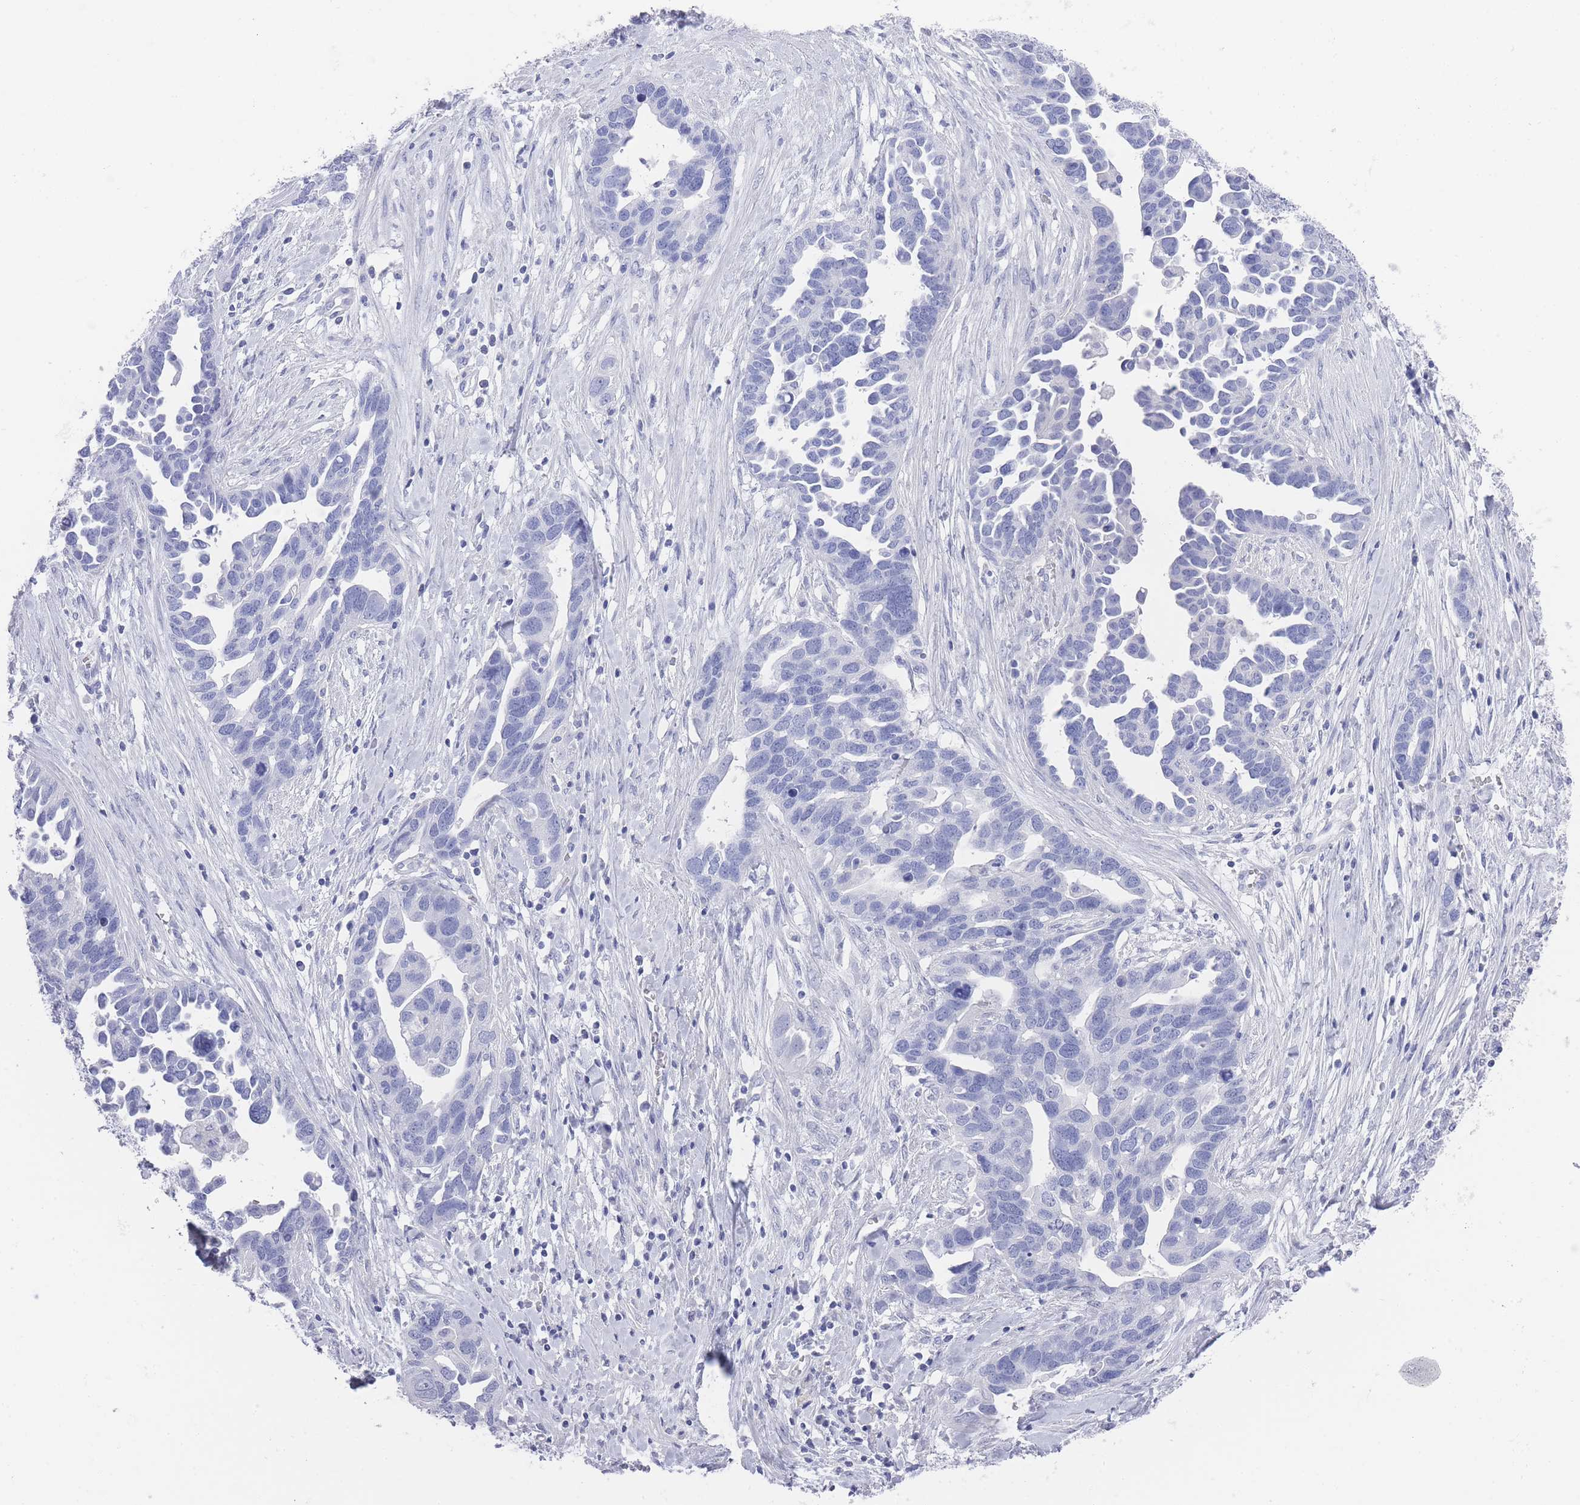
{"staining": {"intensity": "negative", "quantity": "none", "location": "none"}, "tissue": "ovarian cancer", "cell_type": "Tumor cells", "image_type": "cancer", "snomed": [{"axis": "morphology", "description": "Cystadenocarcinoma, serous, NOS"}, {"axis": "topography", "description": "Ovary"}], "caption": "Immunohistochemistry of ovarian cancer displays no expression in tumor cells.", "gene": "RAB2B", "patient": {"sex": "female", "age": 54}}